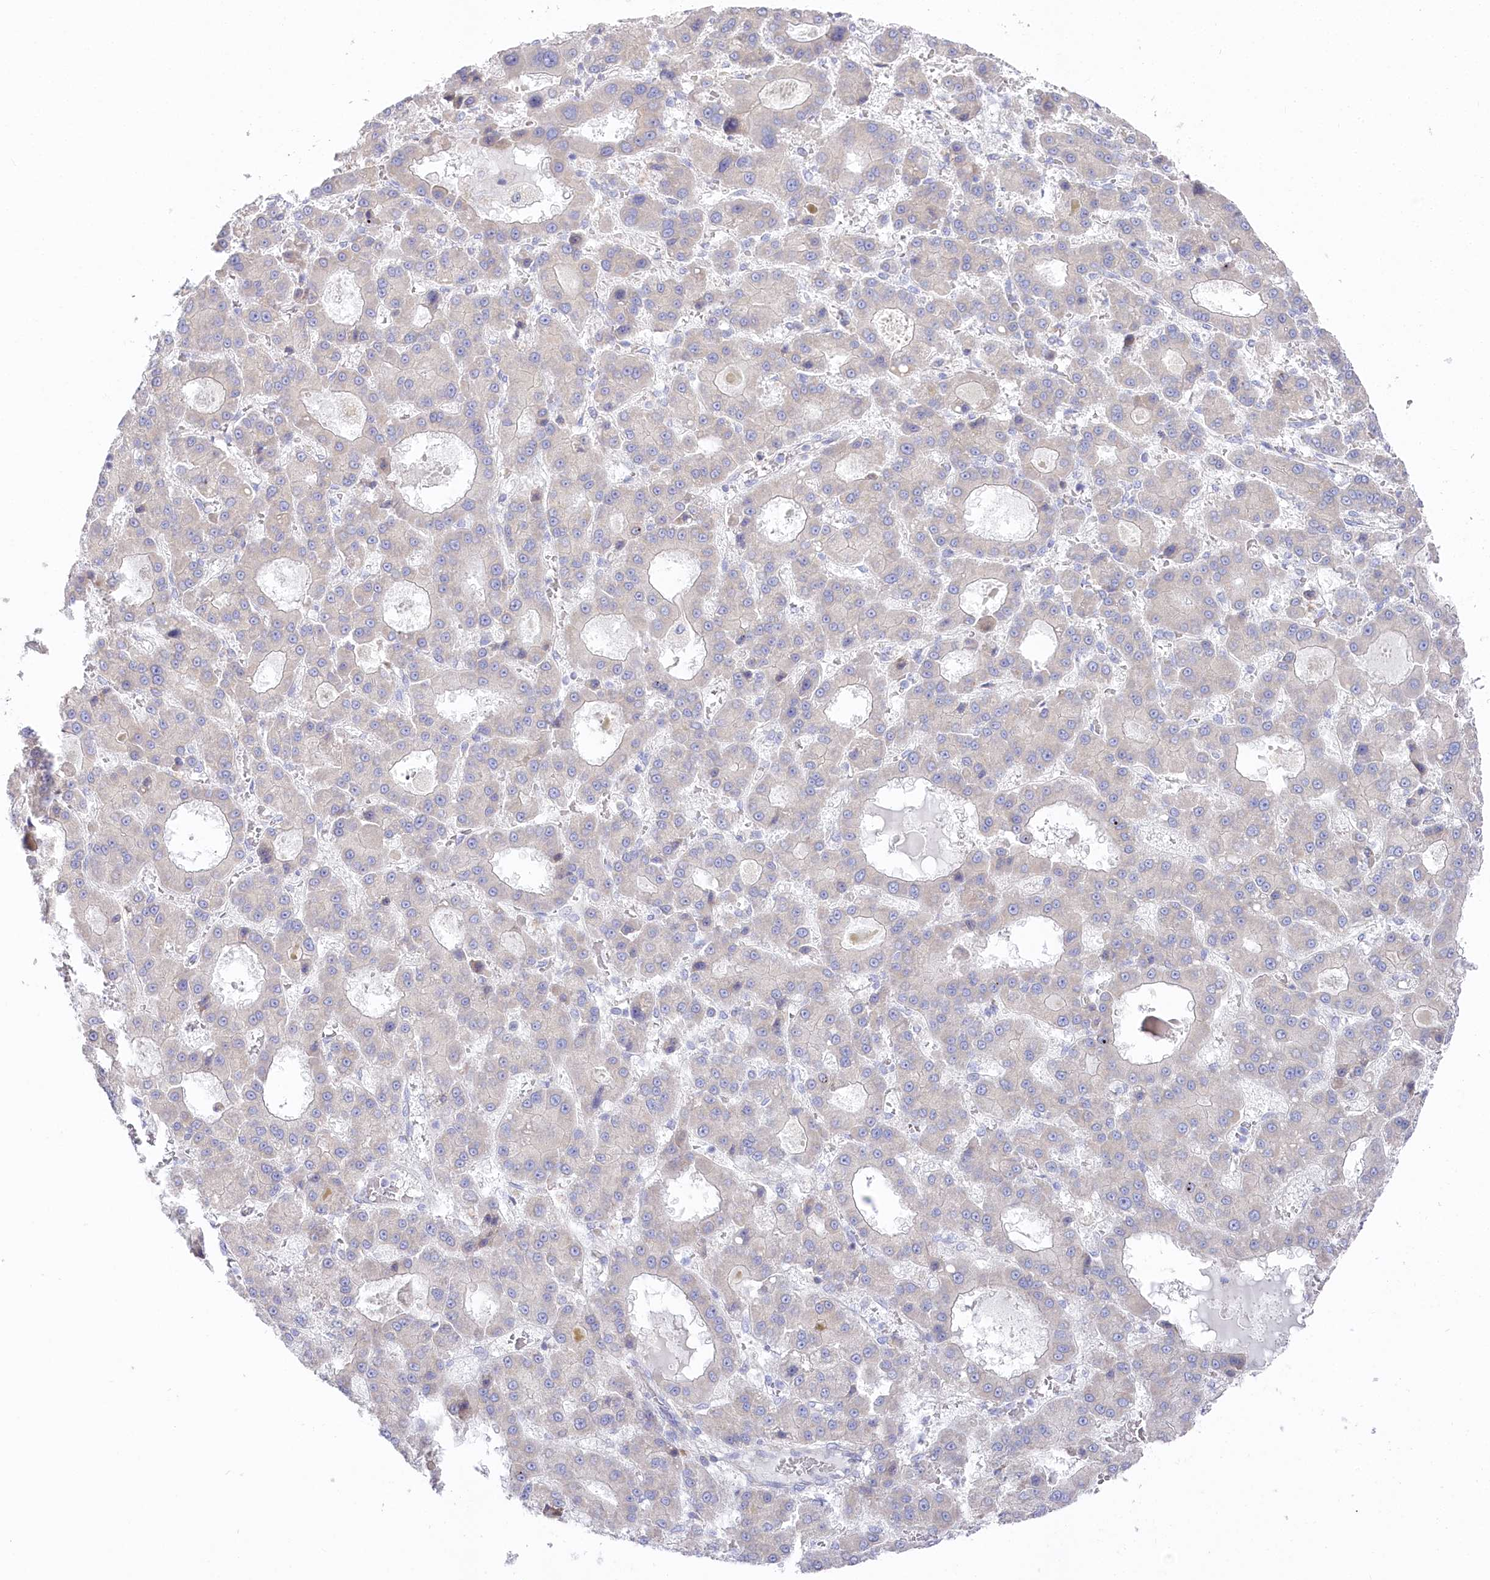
{"staining": {"intensity": "negative", "quantity": "none", "location": "none"}, "tissue": "liver cancer", "cell_type": "Tumor cells", "image_type": "cancer", "snomed": [{"axis": "morphology", "description": "Carcinoma, Hepatocellular, NOS"}, {"axis": "topography", "description": "Liver"}], "caption": "Immunohistochemistry (IHC) micrograph of liver hepatocellular carcinoma stained for a protein (brown), which shows no expression in tumor cells.", "gene": "POGLUT1", "patient": {"sex": "male", "age": 70}}